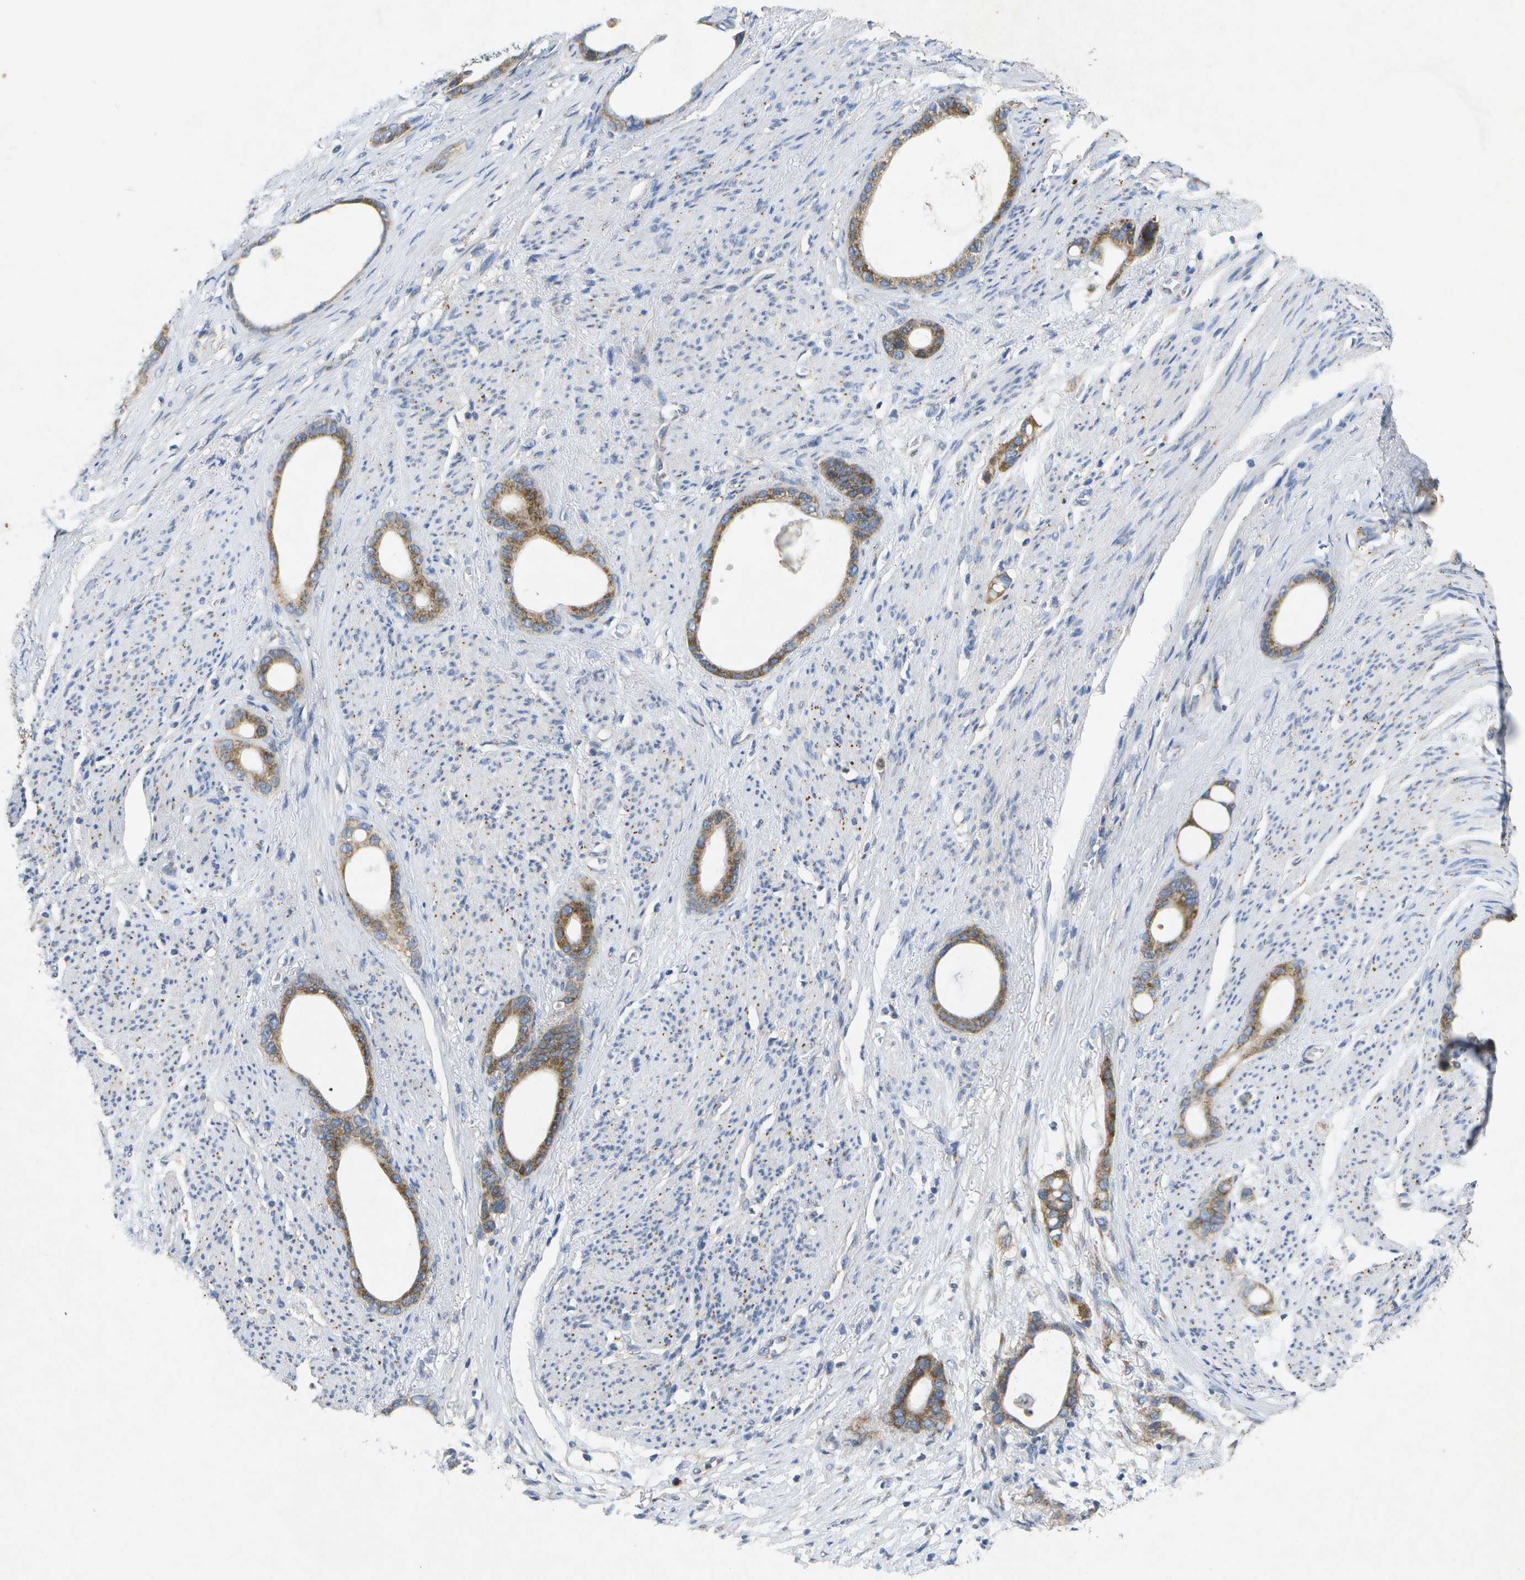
{"staining": {"intensity": "moderate", "quantity": ">75%", "location": "cytoplasmic/membranous"}, "tissue": "stomach cancer", "cell_type": "Tumor cells", "image_type": "cancer", "snomed": [{"axis": "morphology", "description": "Adenocarcinoma, NOS"}, {"axis": "topography", "description": "Stomach"}], "caption": "Protein positivity by IHC demonstrates moderate cytoplasmic/membranous expression in approximately >75% of tumor cells in adenocarcinoma (stomach). The protein is stained brown, and the nuclei are stained in blue (DAB IHC with brightfield microscopy, high magnification).", "gene": "KDELR1", "patient": {"sex": "female", "age": 75}}